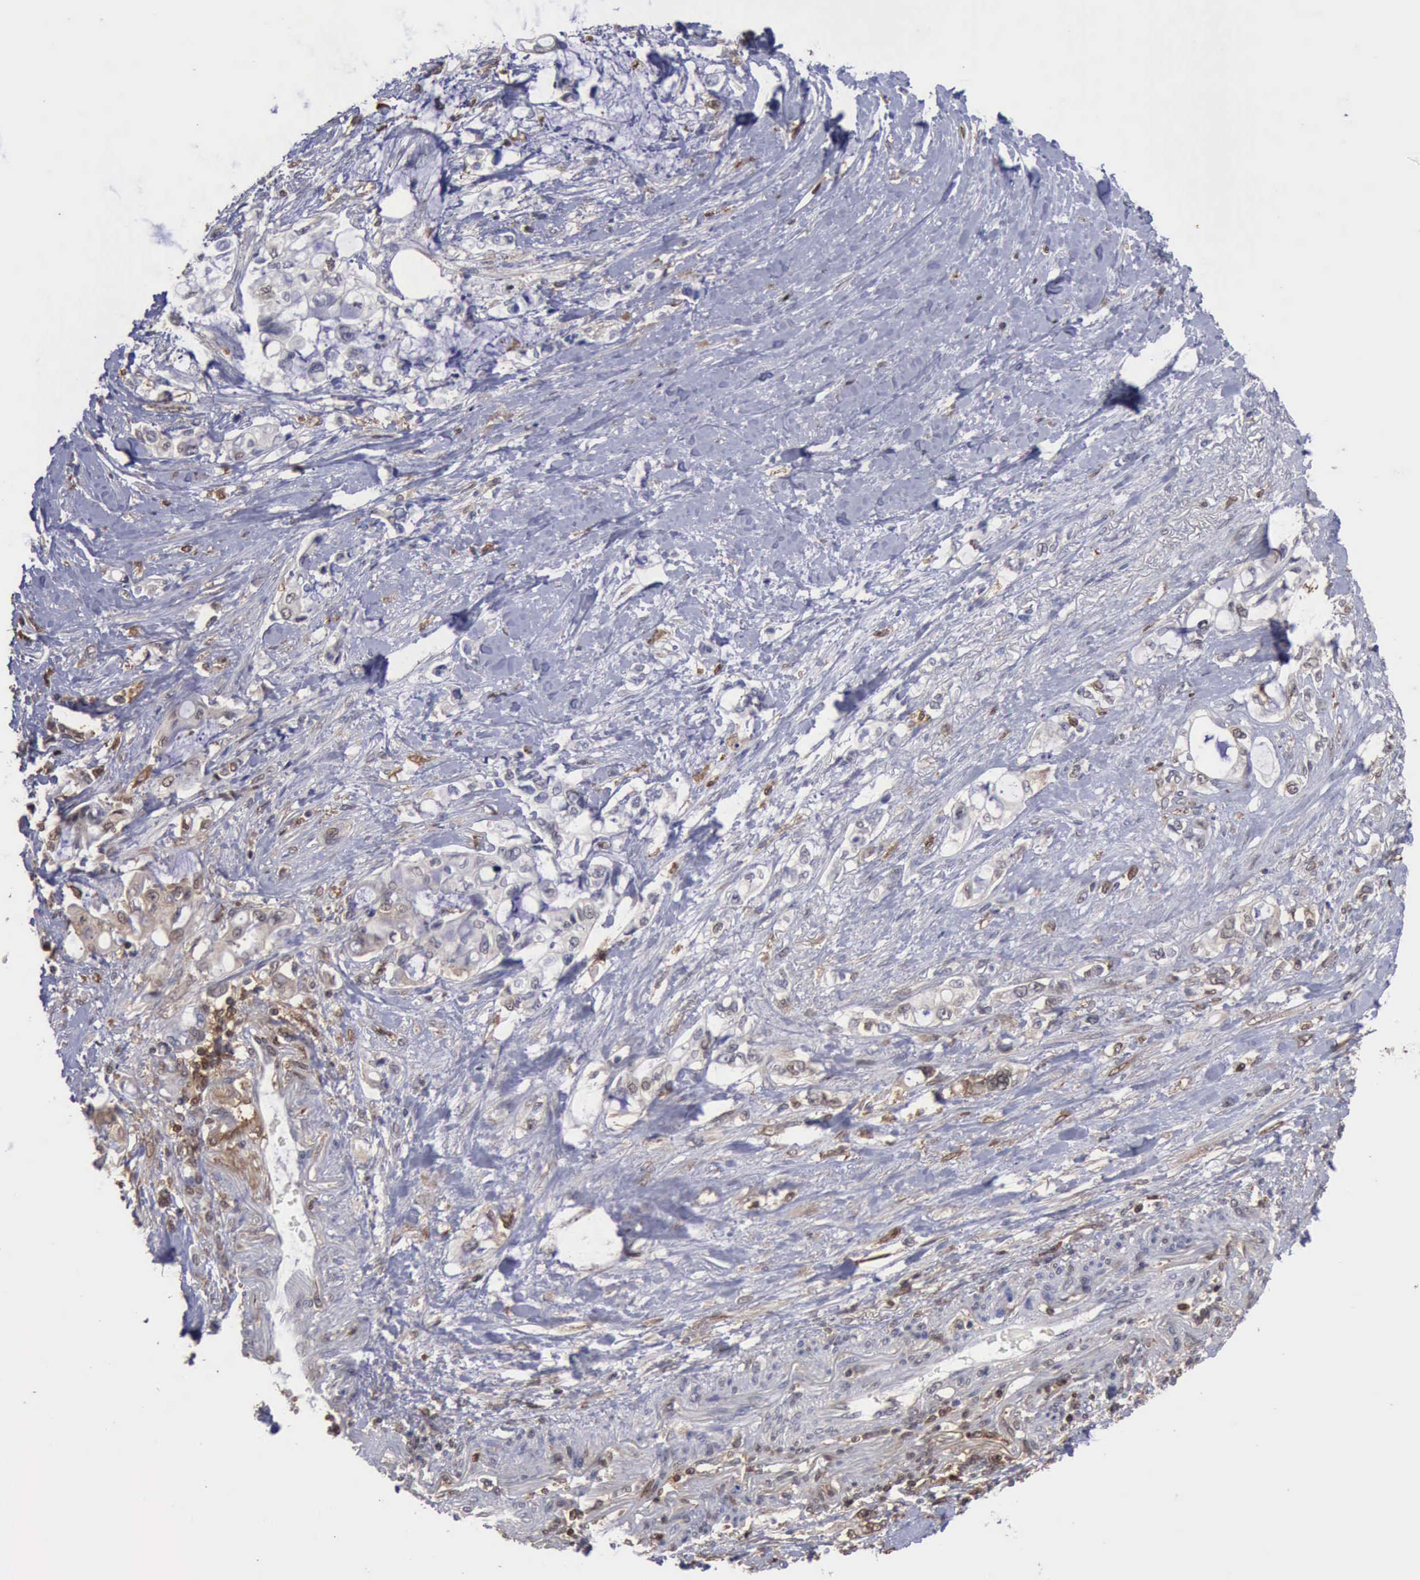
{"staining": {"intensity": "weak", "quantity": "25%-75%", "location": "cytoplasmic/membranous,nuclear"}, "tissue": "pancreatic cancer", "cell_type": "Tumor cells", "image_type": "cancer", "snomed": [{"axis": "morphology", "description": "Adenocarcinoma, NOS"}, {"axis": "topography", "description": "Pancreas"}], "caption": "Immunohistochemical staining of pancreatic cancer displays low levels of weak cytoplasmic/membranous and nuclear positivity in approximately 25%-75% of tumor cells. (DAB (3,3'-diaminobenzidine) = brown stain, brightfield microscopy at high magnification).", "gene": "STAT1", "patient": {"sex": "female", "age": 70}}